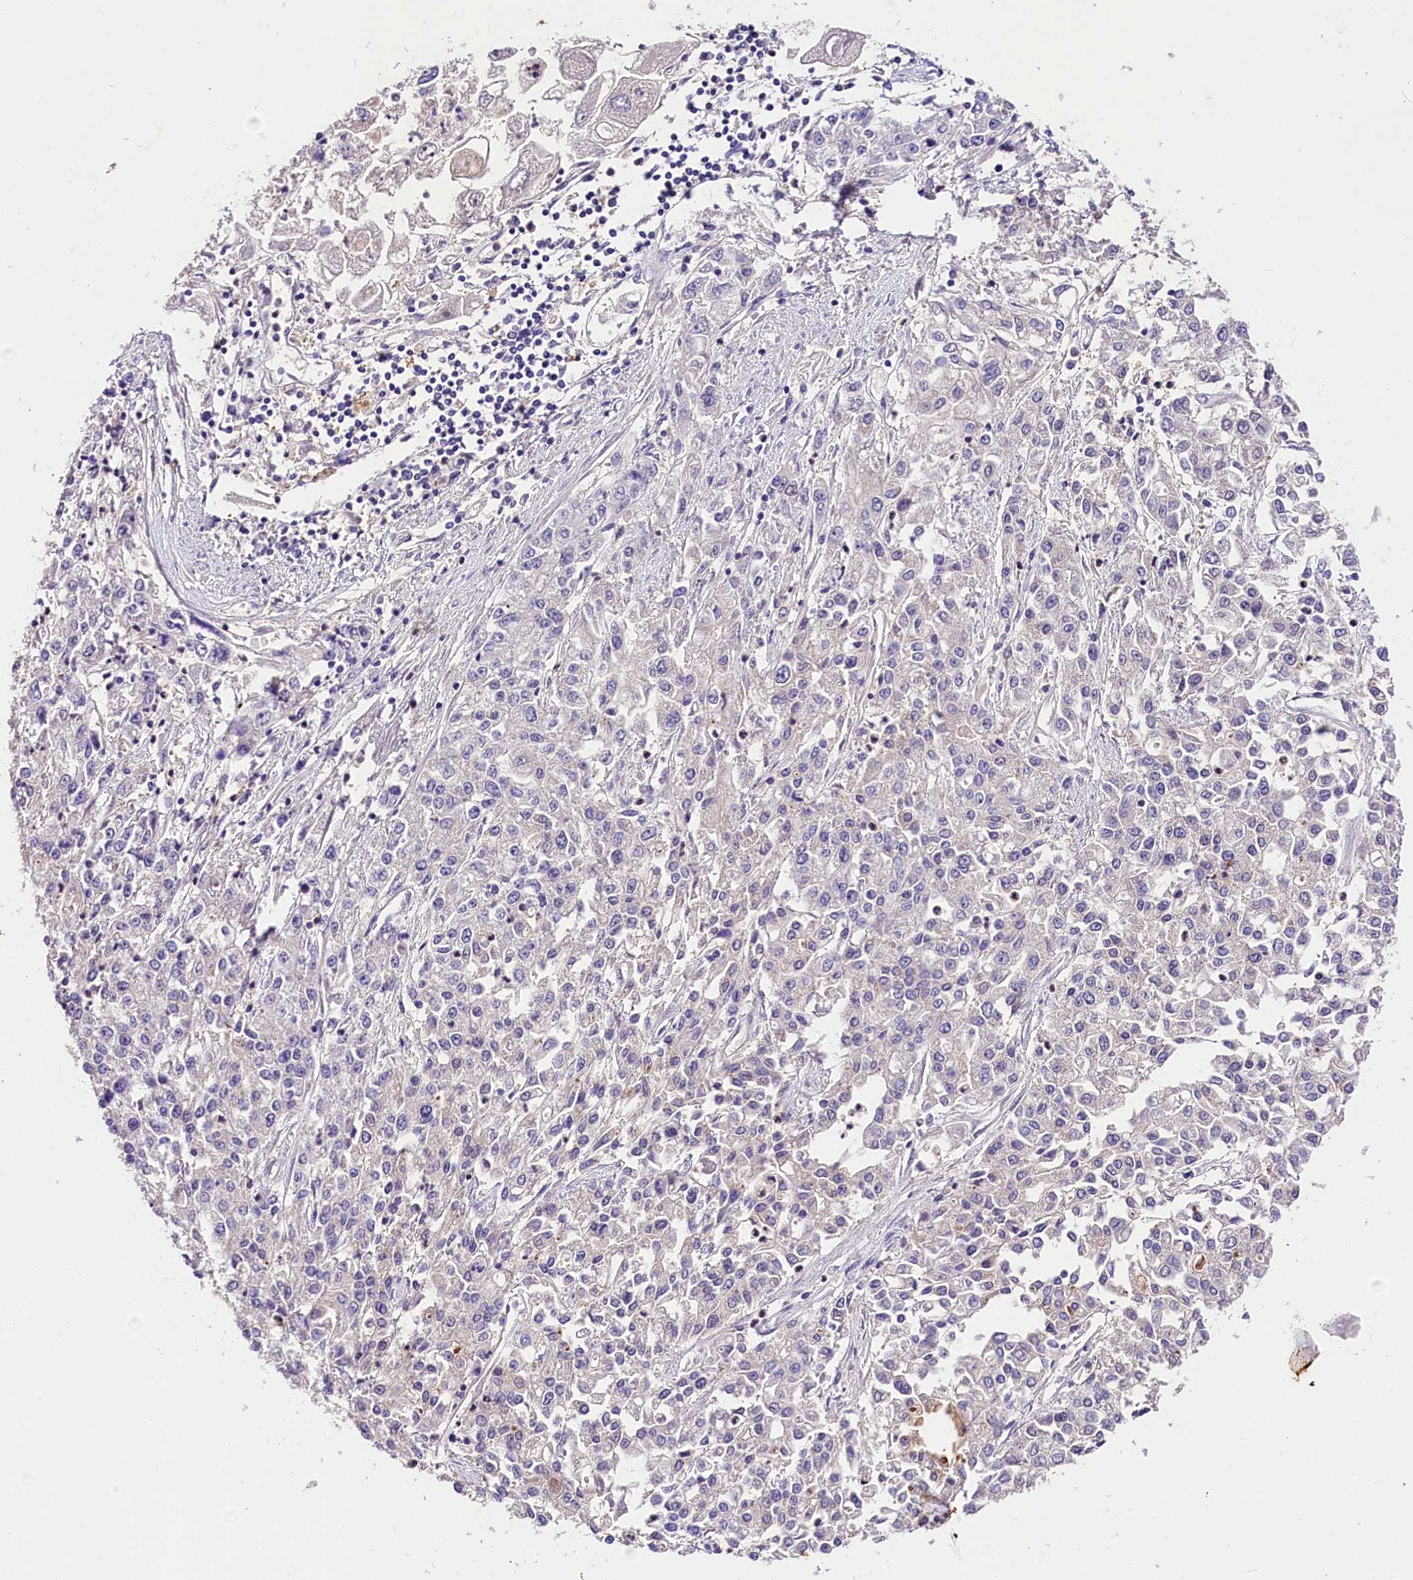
{"staining": {"intensity": "negative", "quantity": "none", "location": "none"}, "tissue": "endometrial cancer", "cell_type": "Tumor cells", "image_type": "cancer", "snomed": [{"axis": "morphology", "description": "Adenocarcinoma, NOS"}, {"axis": "topography", "description": "Endometrium"}], "caption": "Human endometrial cancer stained for a protein using IHC exhibits no positivity in tumor cells.", "gene": "ARMC6", "patient": {"sex": "female", "age": 49}}